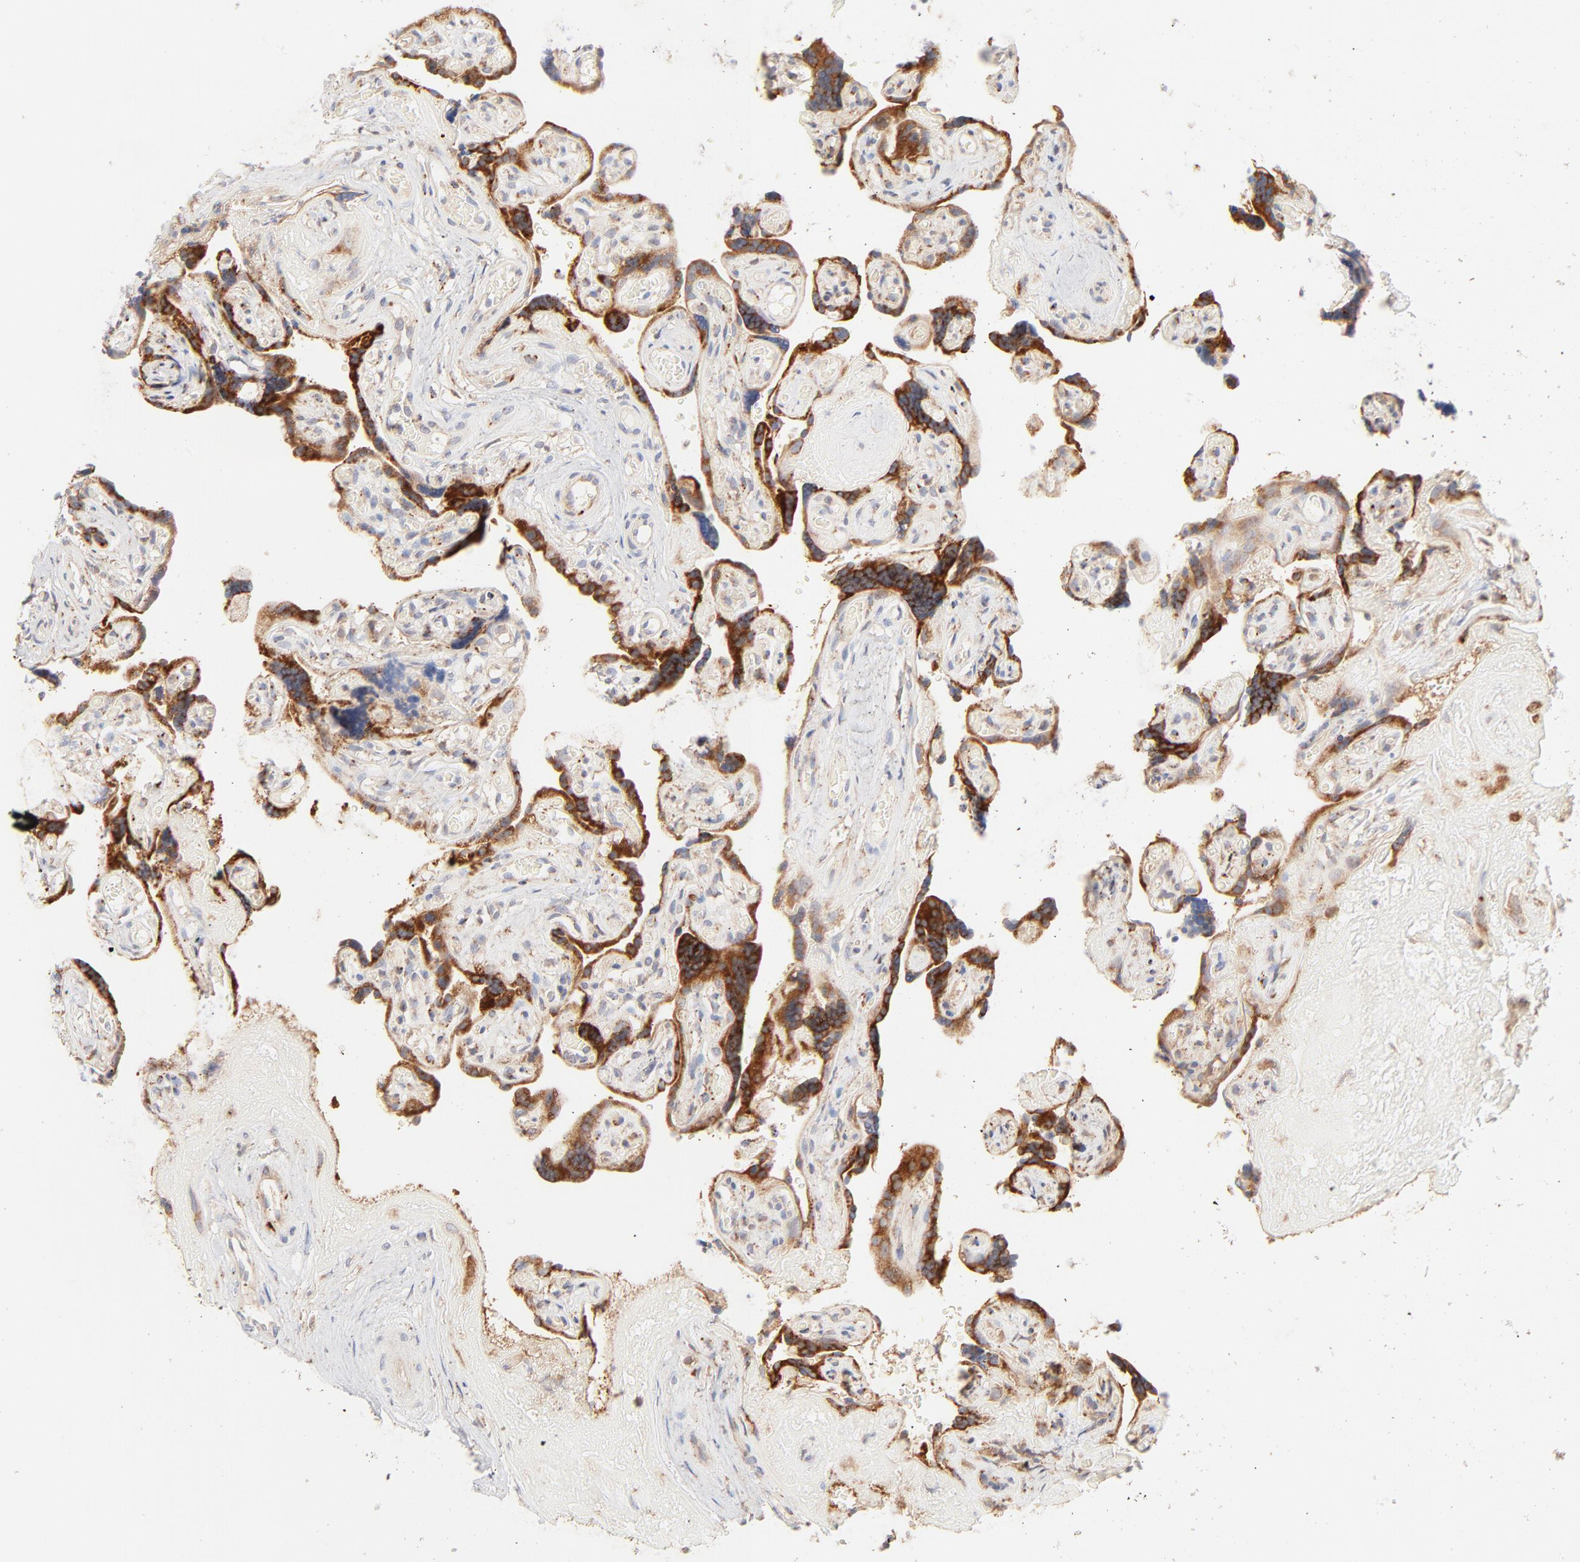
{"staining": {"intensity": "strong", "quantity": ">75%", "location": "cytoplasmic/membranous"}, "tissue": "placenta", "cell_type": "Decidual cells", "image_type": "normal", "snomed": [{"axis": "morphology", "description": "Normal tissue, NOS"}, {"axis": "topography", "description": "Placenta"}], "caption": "Protein expression analysis of unremarkable human placenta reveals strong cytoplasmic/membranous expression in approximately >75% of decidual cells.", "gene": "PARP12", "patient": {"sex": "female", "age": 30}}